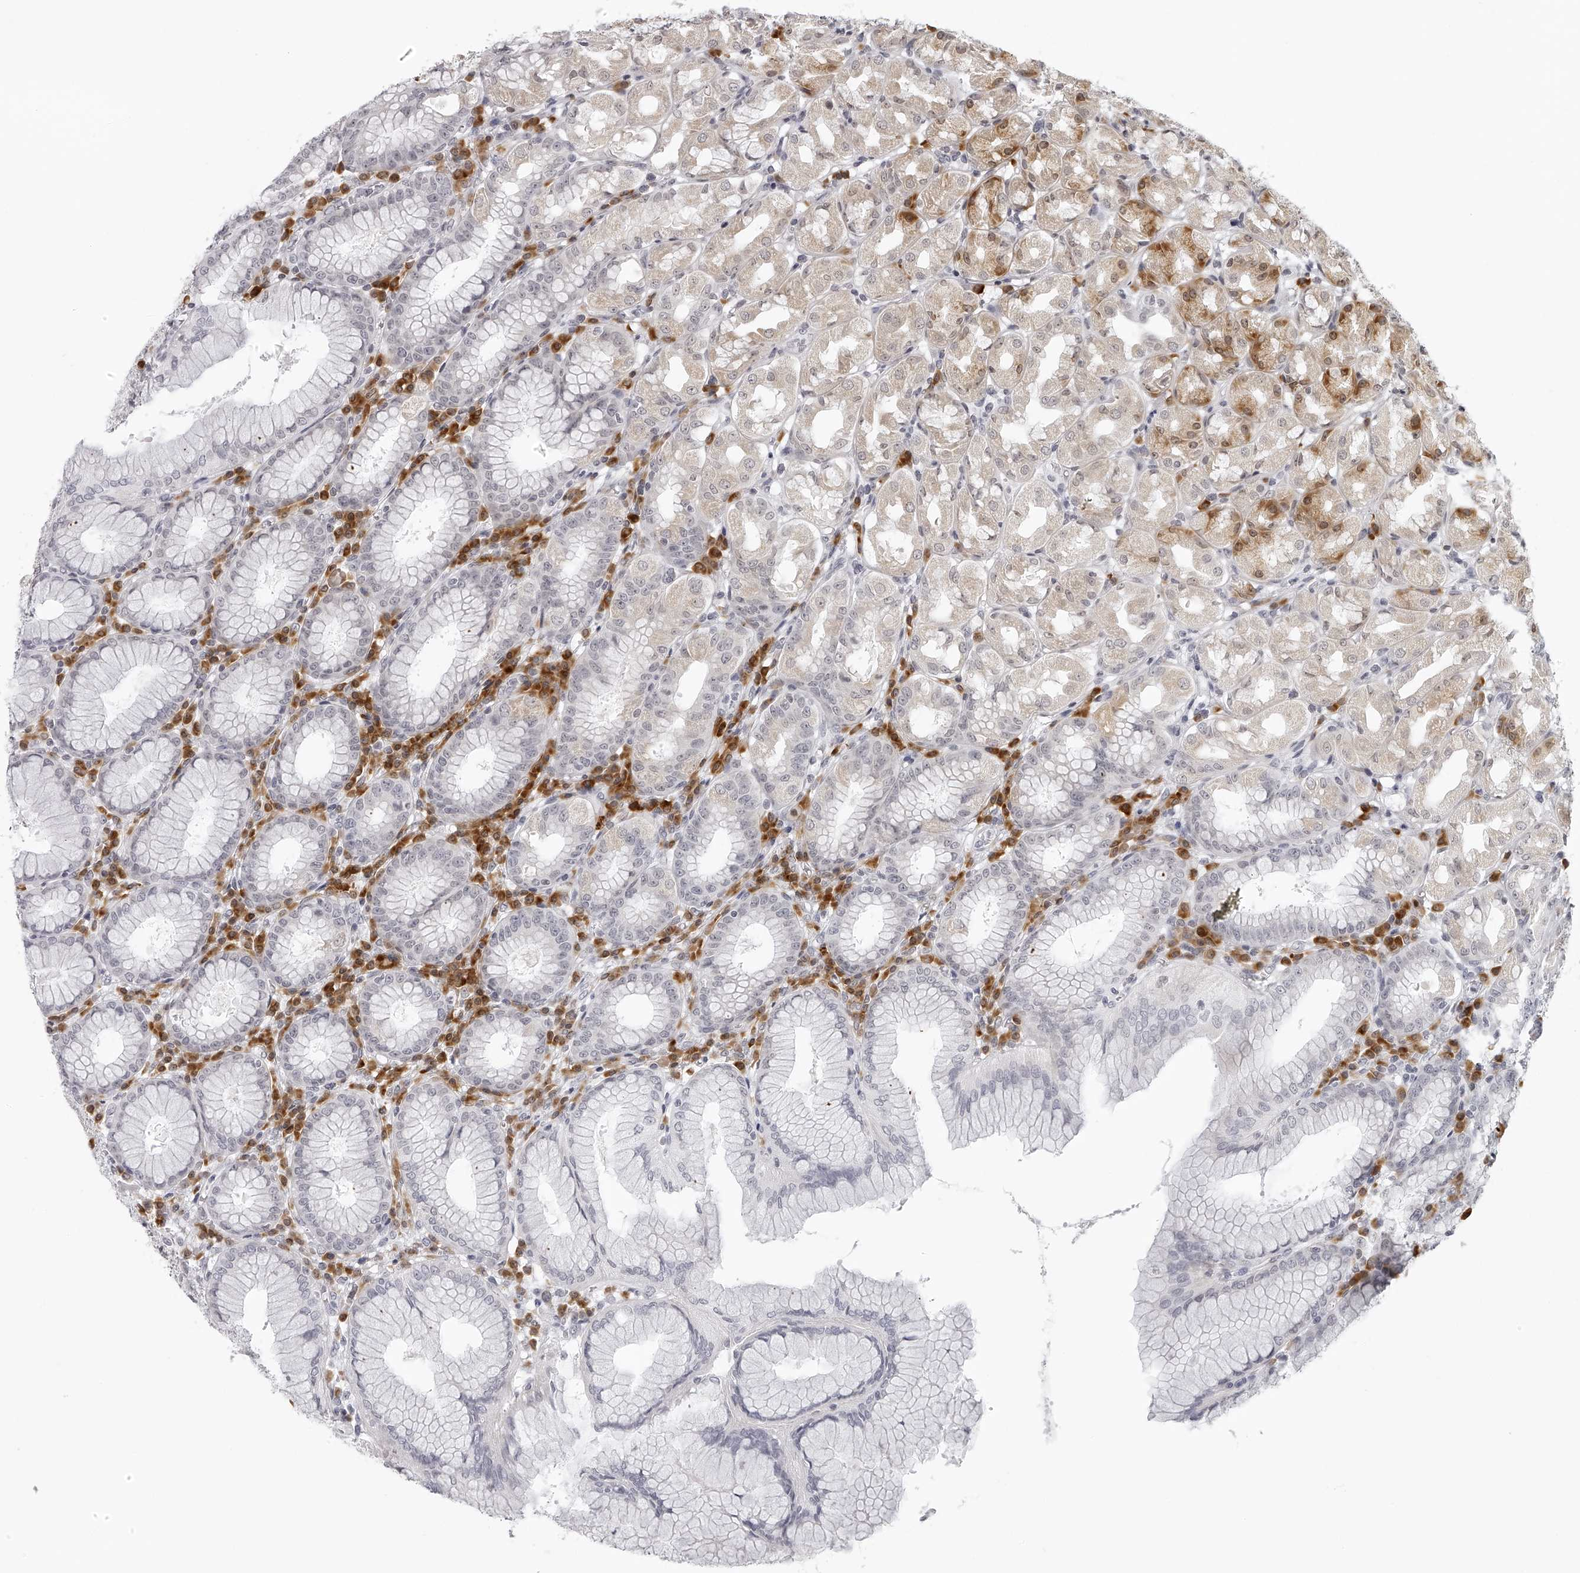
{"staining": {"intensity": "moderate", "quantity": "<25%", "location": "cytoplasmic/membranous,nuclear"}, "tissue": "stomach", "cell_type": "Glandular cells", "image_type": "normal", "snomed": [{"axis": "morphology", "description": "Normal tissue, NOS"}, {"axis": "topography", "description": "Stomach"}, {"axis": "topography", "description": "Stomach, lower"}], "caption": "Stomach stained with immunohistochemistry demonstrates moderate cytoplasmic/membranous,nuclear positivity in approximately <25% of glandular cells.", "gene": "SEC11C", "patient": {"sex": "female", "age": 56}}